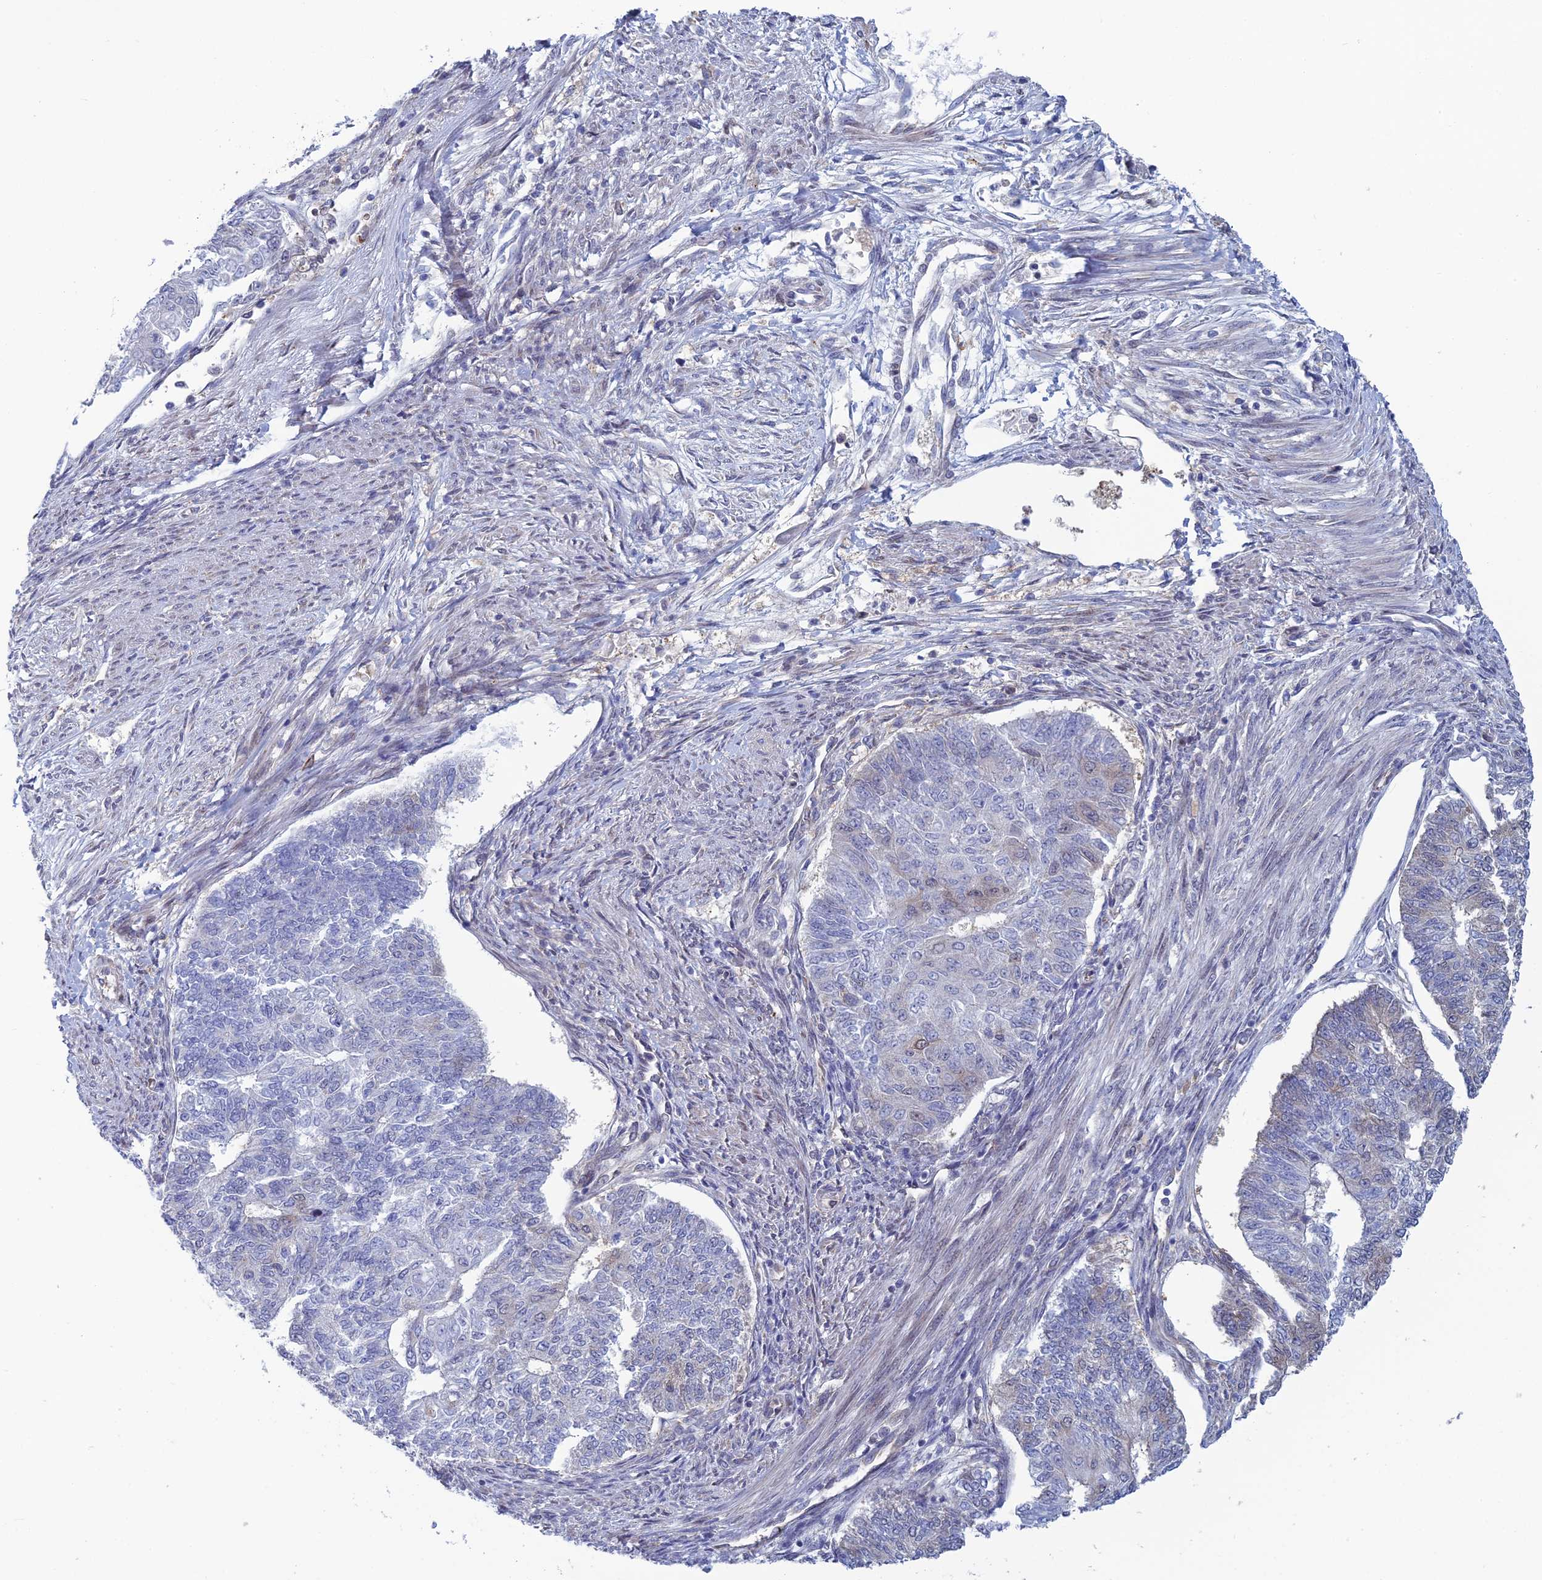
{"staining": {"intensity": "negative", "quantity": "none", "location": "none"}, "tissue": "endometrial cancer", "cell_type": "Tumor cells", "image_type": "cancer", "snomed": [{"axis": "morphology", "description": "Adenocarcinoma, NOS"}, {"axis": "topography", "description": "Endometrium"}], "caption": "There is no significant staining in tumor cells of endometrial adenocarcinoma.", "gene": "SRA1", "patient": {"sex": "female", "age": 32}}